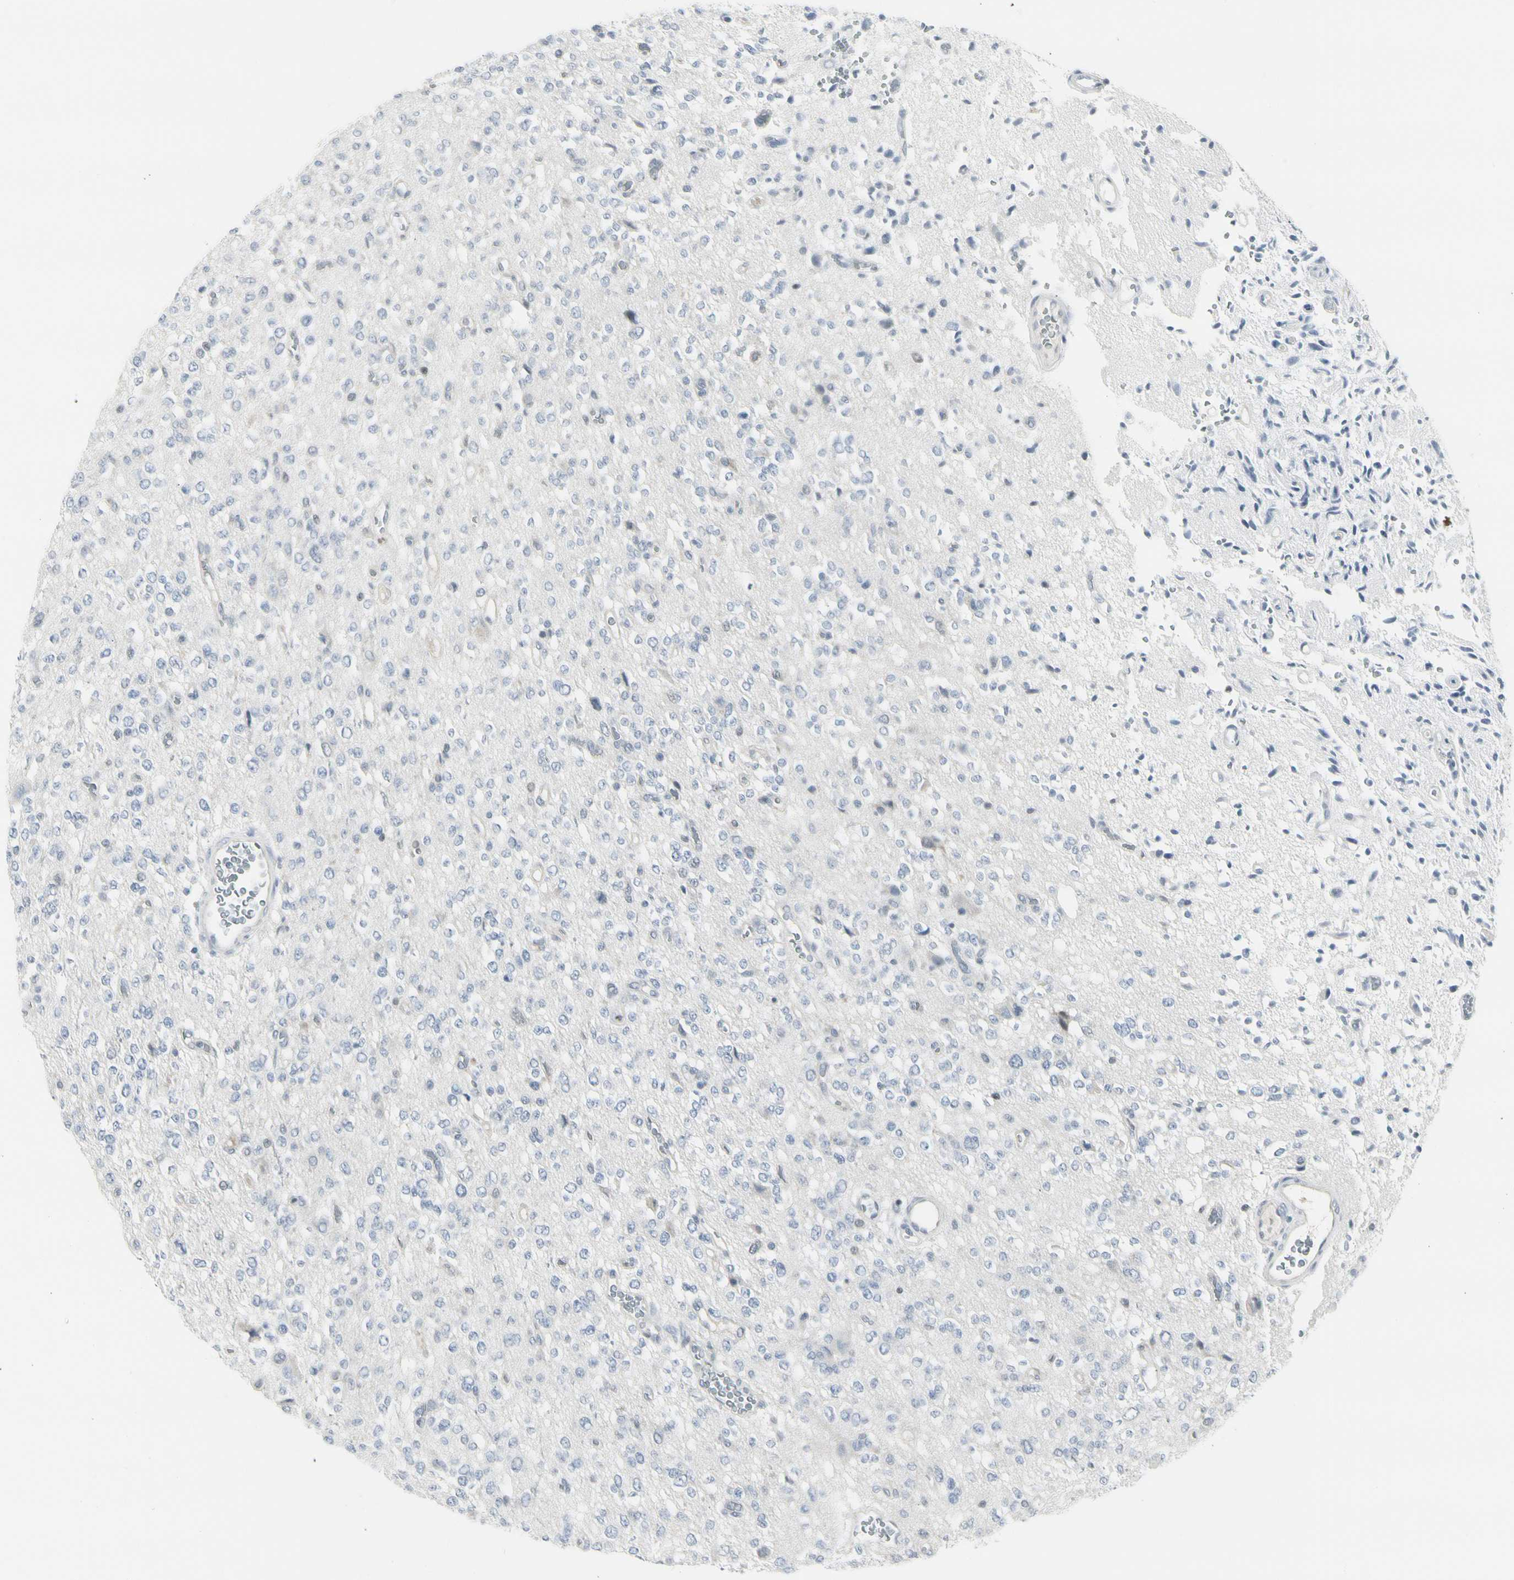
{"staining": {"intensity": "negative", "quantity": "none", "location": "none"}, "tissue": "glioma", "cell_type": "Tumor cells", "image_type": "cancer", "snomed": [{"axis": "morphology", "description": "Glioma, malignant, Low grade"}, {"axis": "topography", "description": "Brain"}], "caption": "Photomicrograph shows no protein staining in tumor cells of glioma tissue. (Stains: DAB (3,3'-diaminobenzidine) immunohistochemistry with hematoxylin counter stain, Microscopy: brightfield microscopy at high magnification).", "gene": "ZBTB7B", "patient": {"sex": "male", "age": 38}}